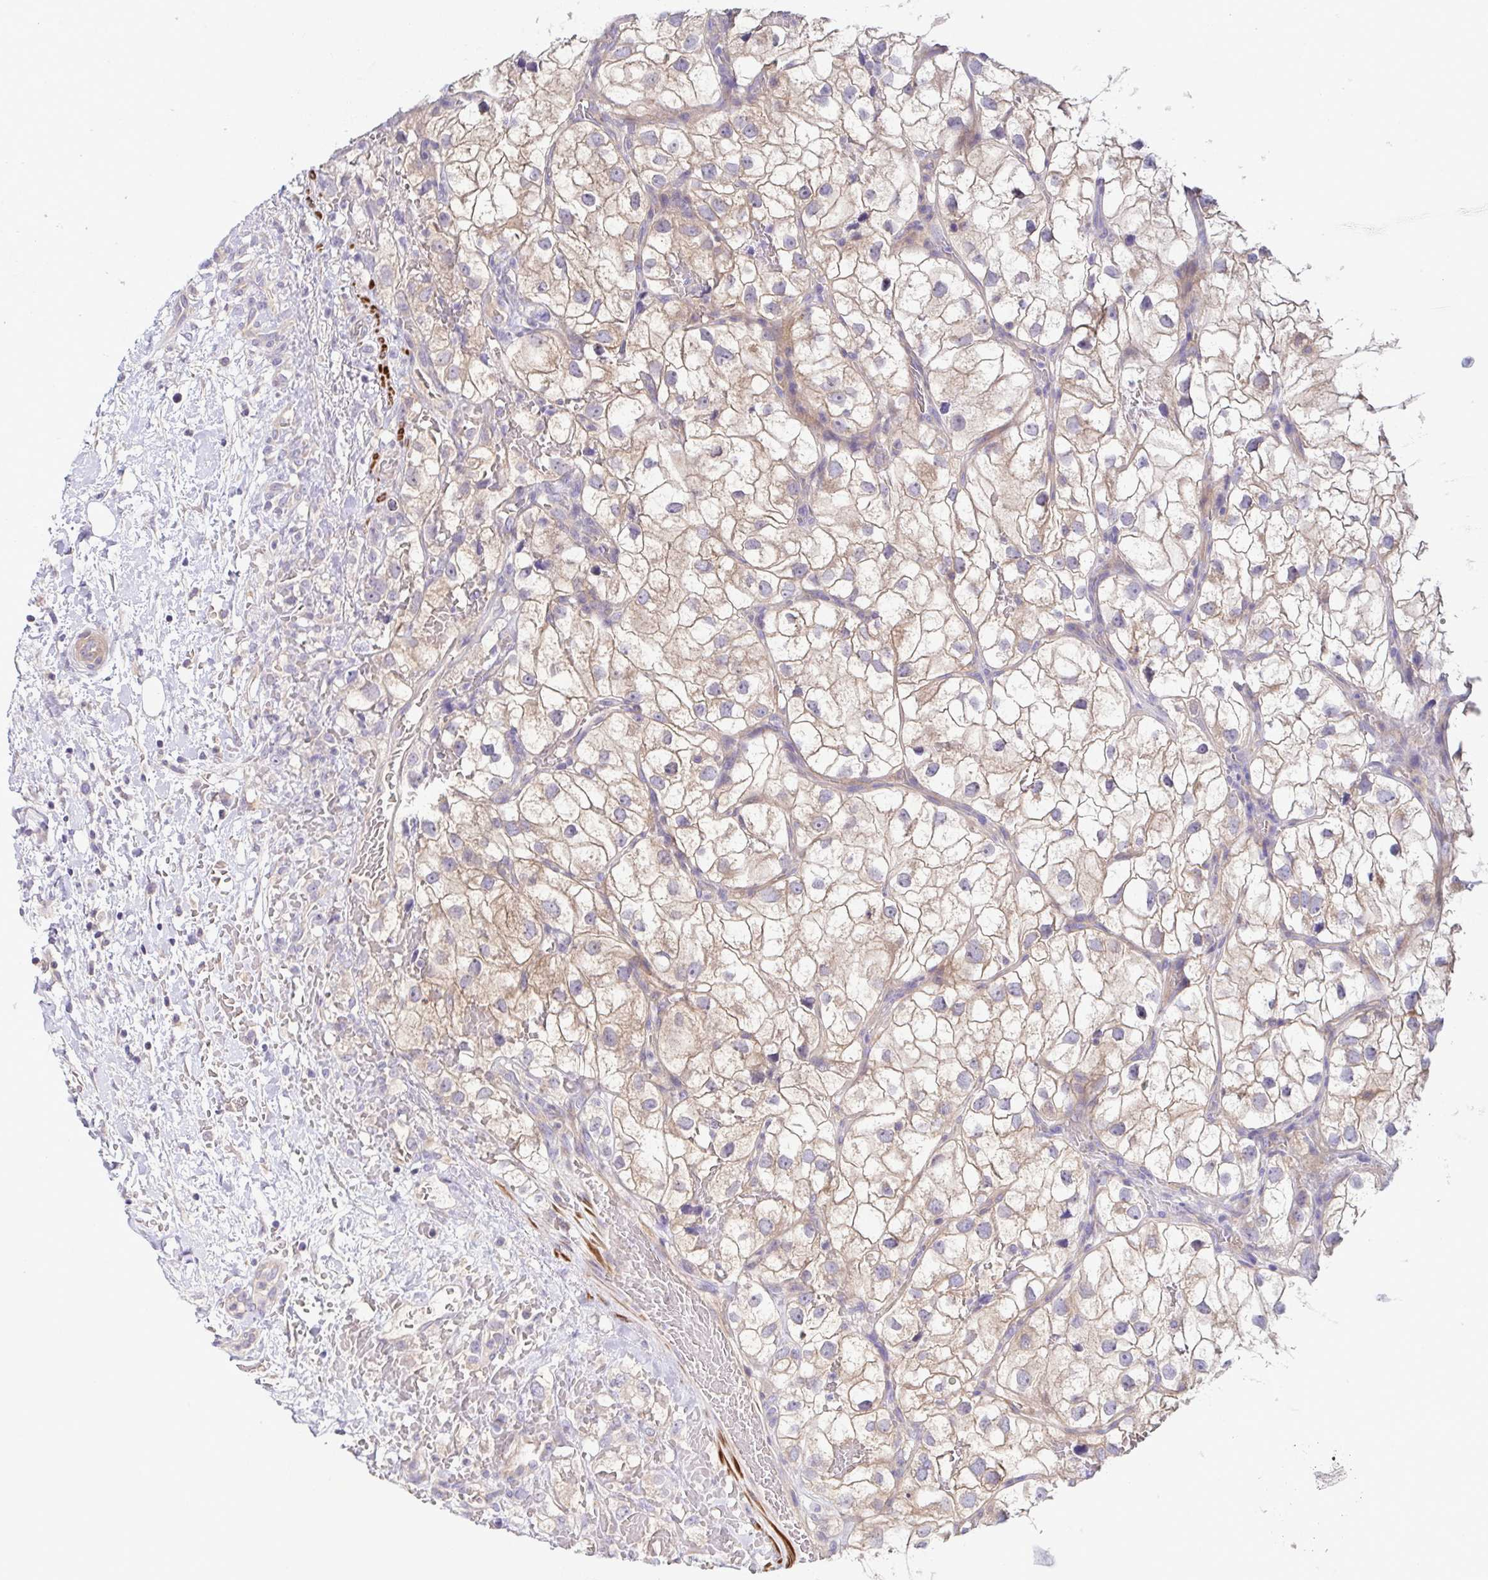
{"staining": {"intensity": "weak", "quantity": "25%-75%", "location": "cytoplasmic/membranous"}, "tissue": "renal cancer", "cell_type": "Tumor cells", "image_type": "cancer", "snomed": [{"axis": "morphology", "description": "Adenocarcinoma, NOS"}, {"axis": "topography", "description": "Kidney"}], "caption": "Immunohistochemistry photomicrograph of renal adenocarcinoma stained for a protein (brown), which displays low levels of weak cytoplasmic/membranous staining in about 25%-75% of tumor cells.", "gene": "CFAP97D1", "patient": {"sex": "male", "age": 59}}